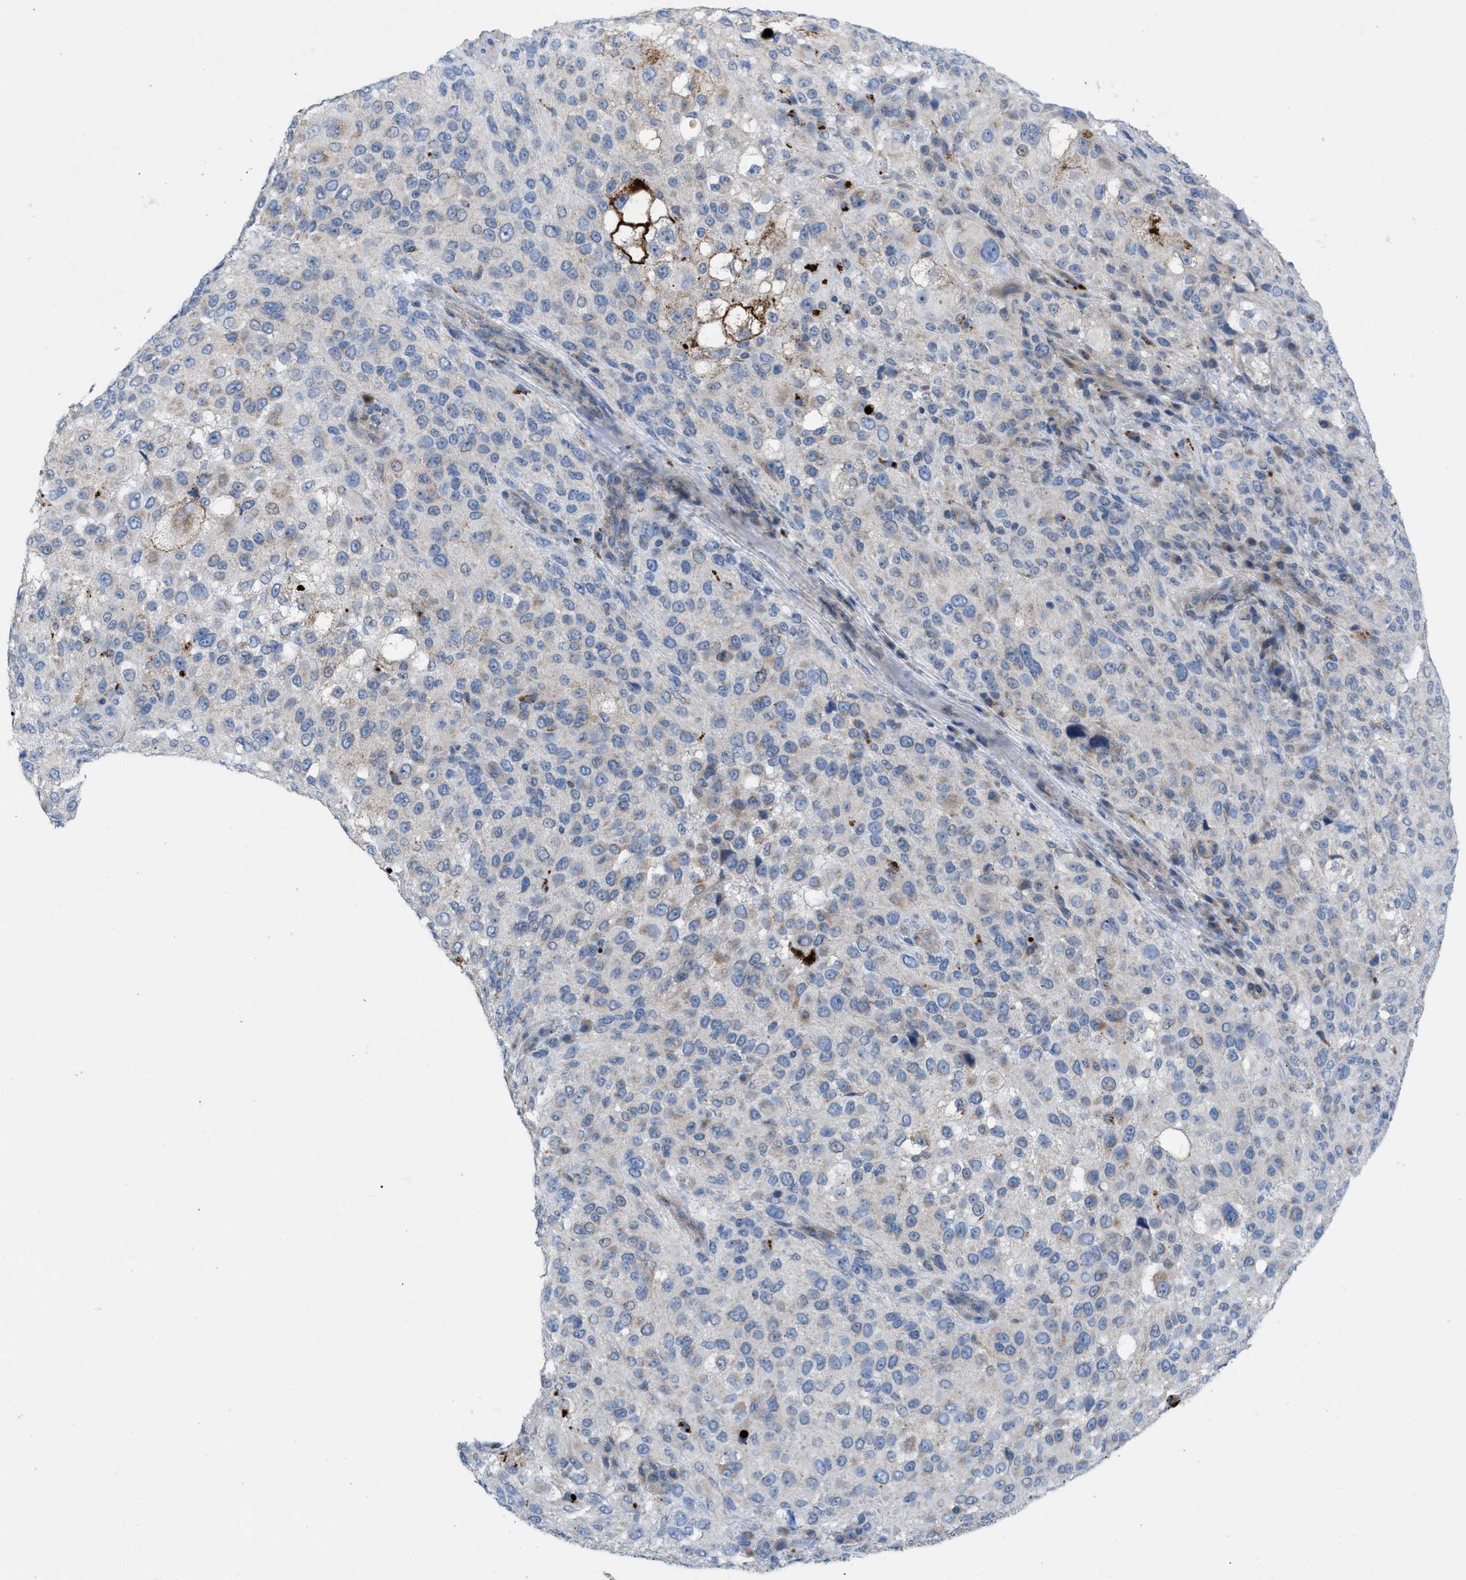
{"staining": {"intensity": "negative", "quantity": "none", "location": "none"}, "tissue": "melanoma", "cell_type": "Tumor cells", "image_type": "cancer", "snomed": [{"axis": "morphology", "description": "Necrosis, NOS"}, {"axis": "morphology", "description": "Malignant melanoma, NOS"}, {"axis": "topography", "description": "Skin"}], "caption": "Micrograph shows no protein positivity in tumor cells of melanoma tissue.", "gene": "PLPPR5", "patient": {"sex": "female", "age": 87}}